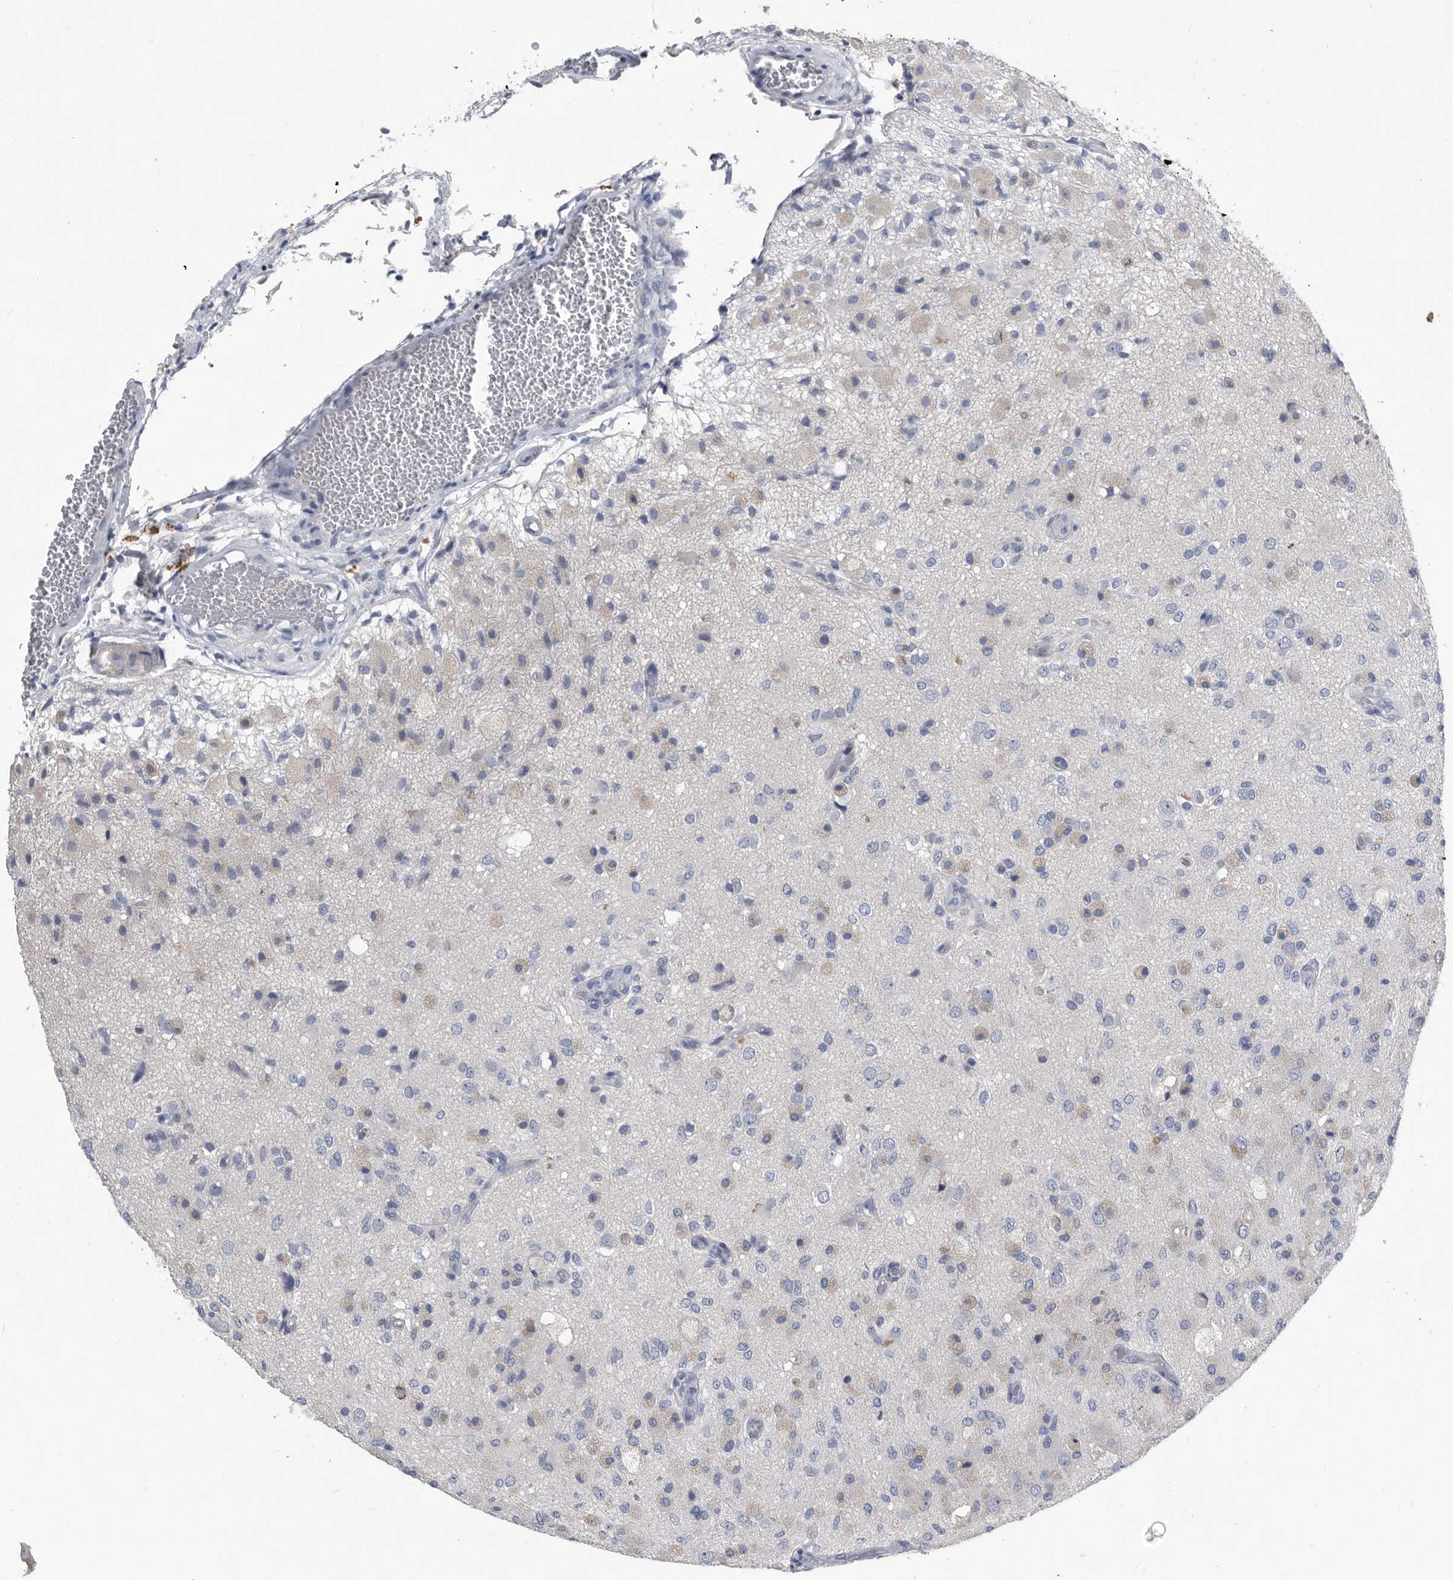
{"staining": {"intensity": "weak", "quantity": "<25%", "location": "cytoplasmic/membranous"}, "tissue": "glioma", "cell_type": "Tumor cells", "image_type": "cancer", "snomed": [{"axis": "morphology", "description": "Normal tissue, NOS"}, {"axis": "morphology", "description": "Glioma, malignant, High grade"}, {"axis": "topography", "description": "Cerebral cortex"}], "caption": "IHC photomicrograph of neoplastic tissue: glioma stained with DAB demonstrates no significant protein expression in tumor cells.", "gene": "BTBD6", "patient": {"sex": "male", "age": 77}}